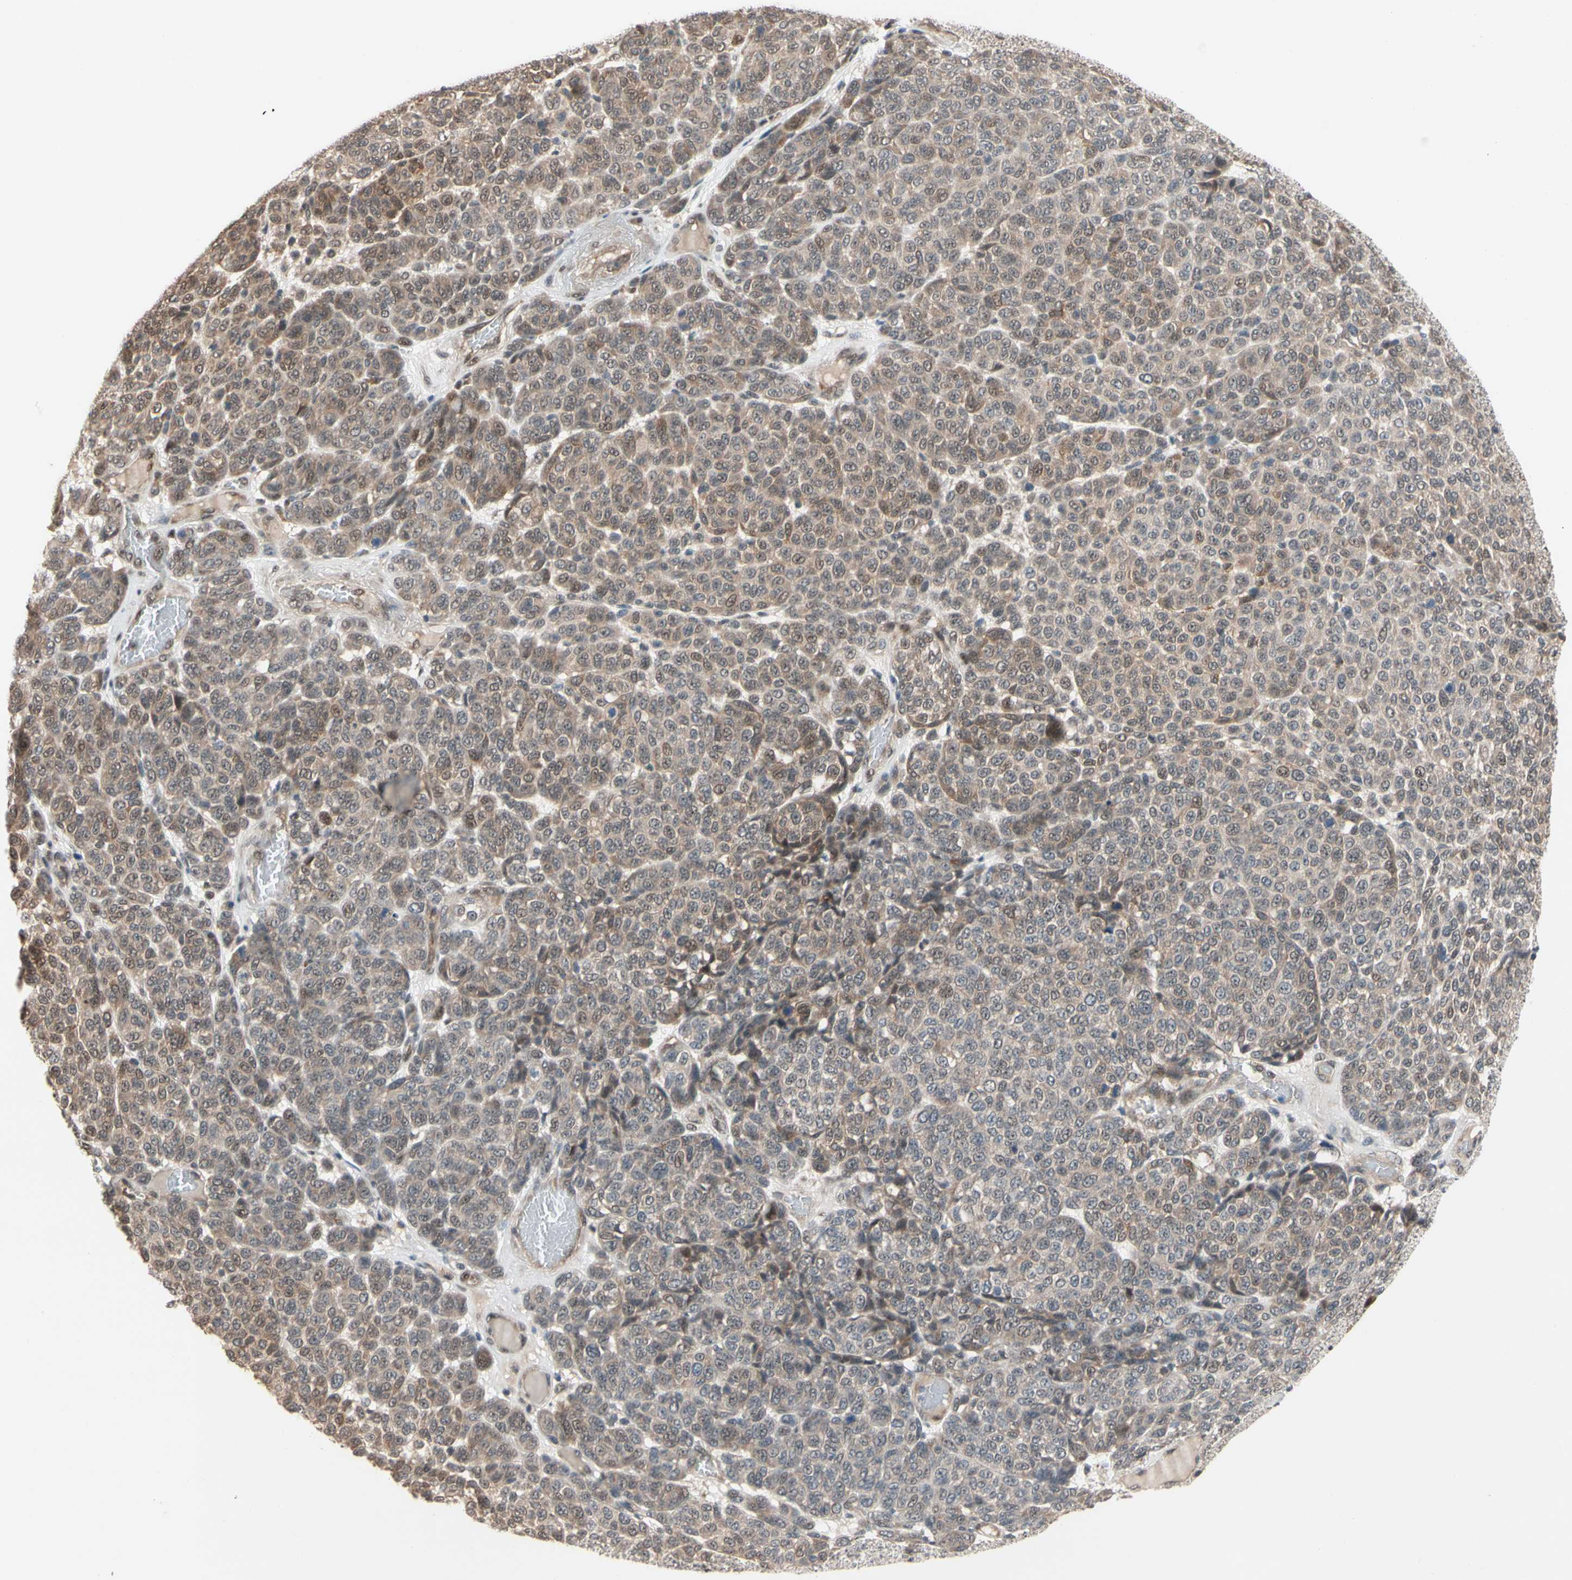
{"staining": {"intensity": "weak", "quantity": ">75%", "location": "cytoplasmic/membranous"}, "tissue": "melanoma", "cell_type": "Tumor cells", "image_type": "cancer", "snomed": [{"axis": "morphology", "description": "Malignant melanoma, NOS"}, {"axis": "topography", "description": "Skin"}], "caption": "DAB immunohistochemical staining of human melanoma demonstrates weak cytoplasmic/membranous protein positivity in approximately >75% of tumor cells. (Stains: DAB (3,3'-diaminobenzidine) in brown, nuclei in blue, Microscopy: brightfield microscopy at high magnification).", "gene": "NGEF", "patient": {"sex": "male", "age": 59}}